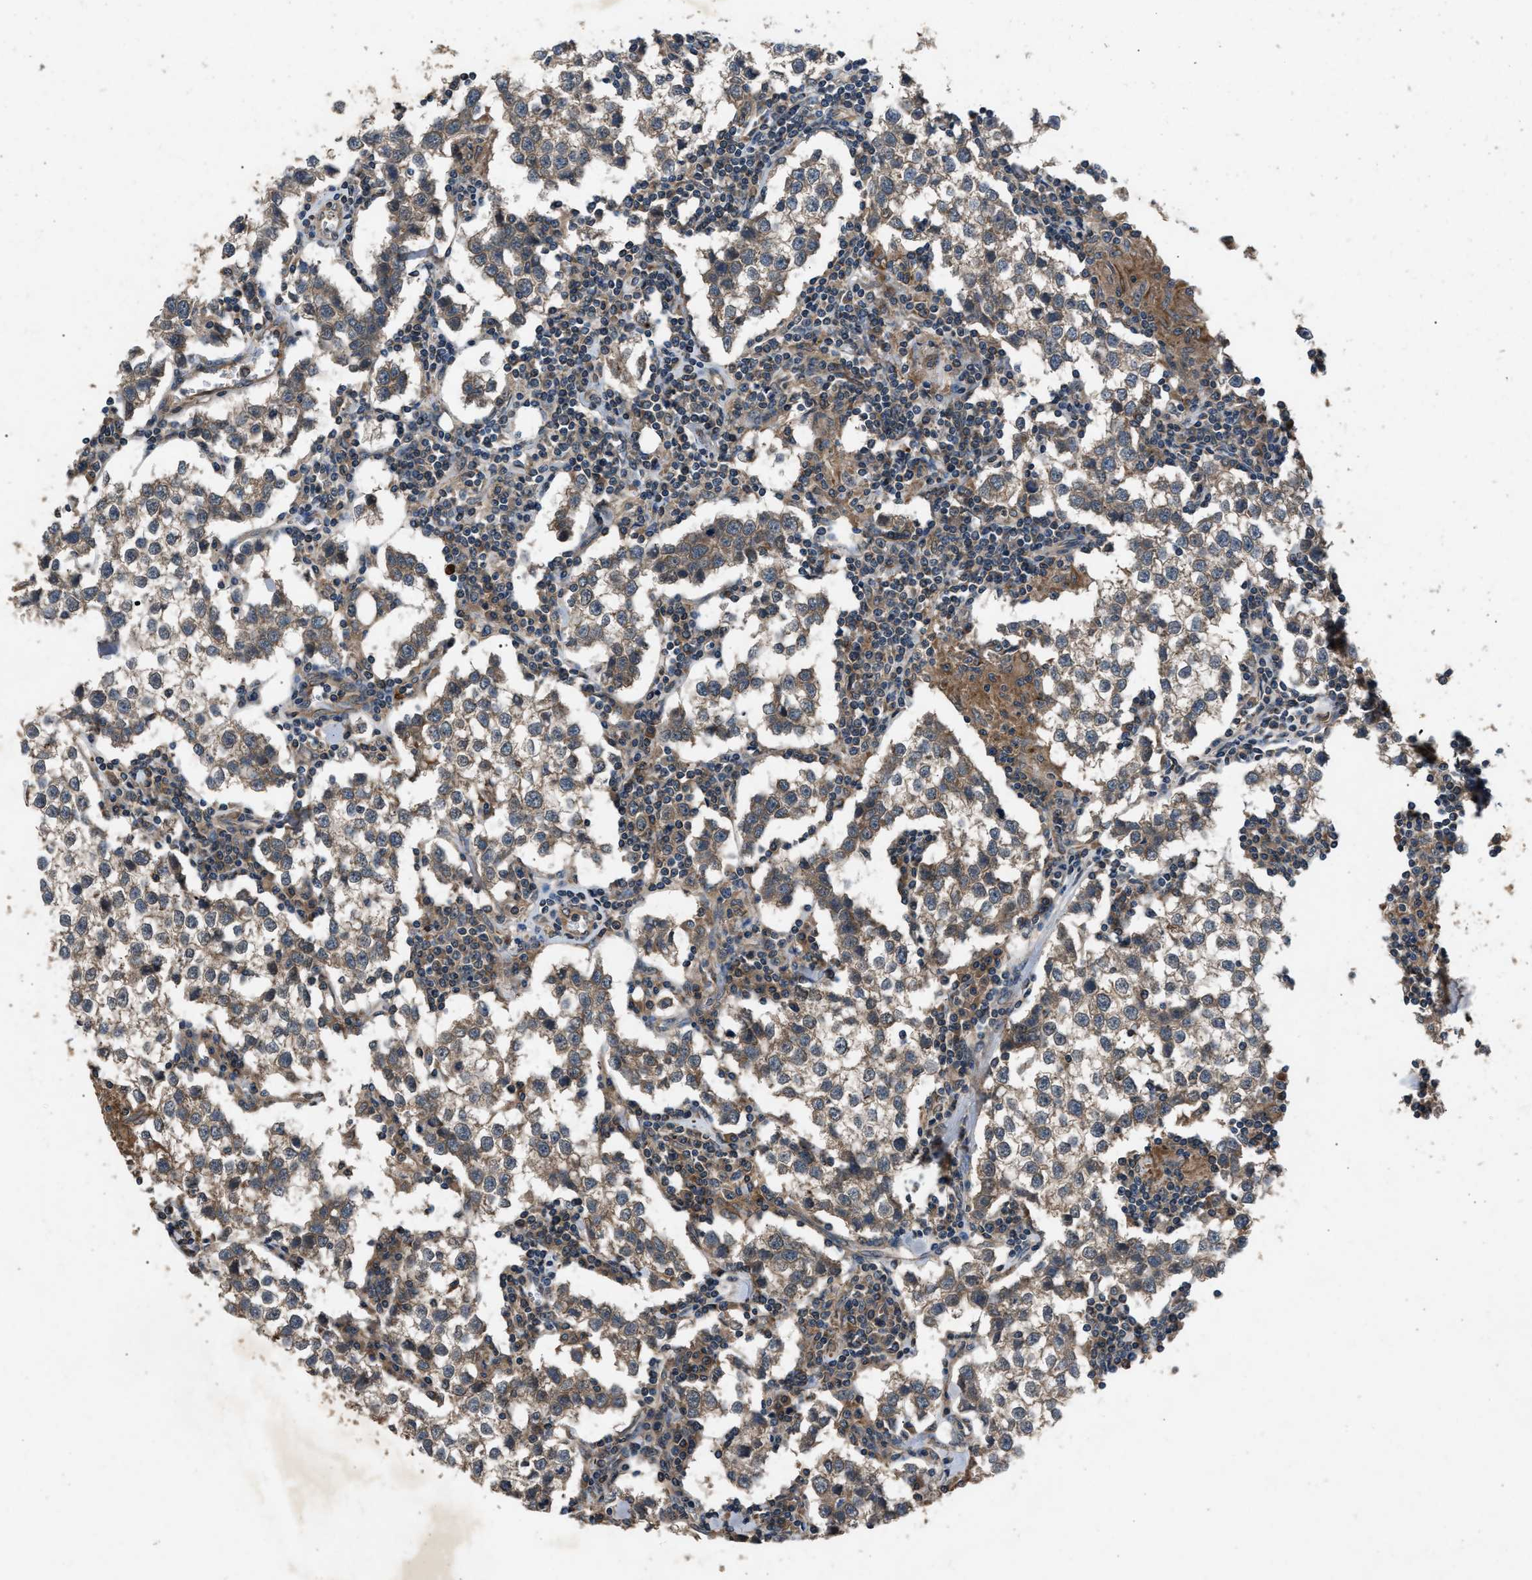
{"staining": {"intensity": "weak", "quantity": ">75%", "location": "cytoplasmic/membranous"}, "tissue": "testis cancer", "cell_type": "Tumor cells", "image_type": "cancer", "snomed": [{"axis": "morphology", "description": "Seminoma, NOS"}, {"axis": "morphology", "description": "Carcinoma, Embryonal, NOS"}, {"axis": "topography", "description": "Testis"}], "caption": "High-magnification brightfield microscopy of testis cancer stained with DAB (brown) and counterstained with hematoxylin (blue). tumor cells exhibit weak cytoplasmic/membranous staining is identified in approximately>75% of cells. (DAB = brown stain, brightfield microscopy at high magnification).", "gene": "PPID", "patient": {"sex": "male", "age": 36}}